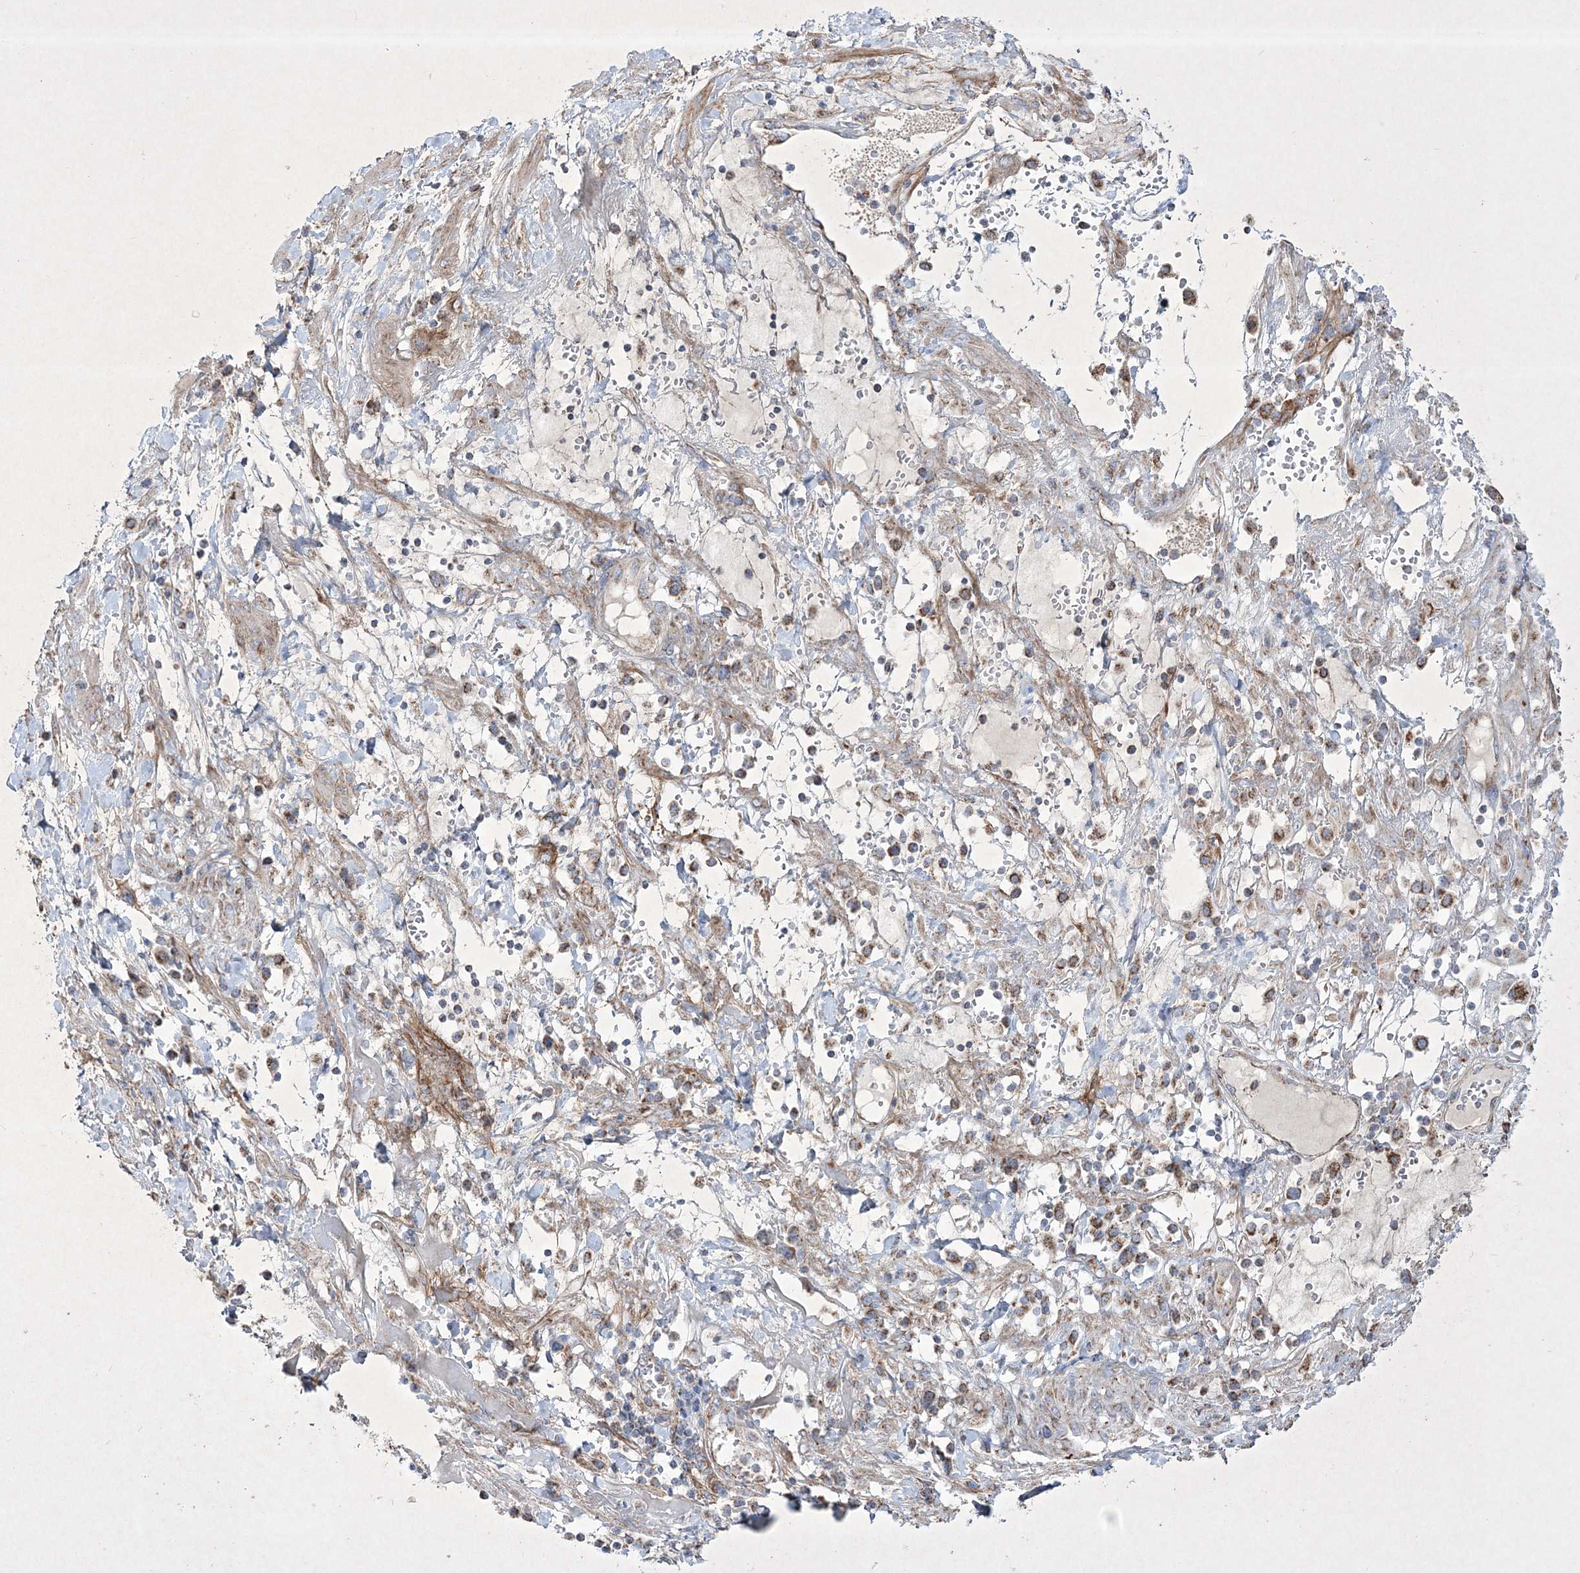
{"staining": {"intensity": "strong", "quantity": "25%-75%", "location": "cytoplasmic/membranous"}, "tissue": "endometrial cancer", "cell_type": "Tumor cells", "image_type": "cancer", "snomed": [{"axis": "morphology", "description": "Adenocarcinoma, NOS"}, {"axis": "topography", "description": "Endometrium"}], "caption": "Protein analysis of endometrial adenocarcinoma tissue displays strong cytoplasmic/membranous positivity in approximately 25%-75% of tumor cells.", "gene": "RICTOR", "patient": {"sex": "female", "age": 49}}